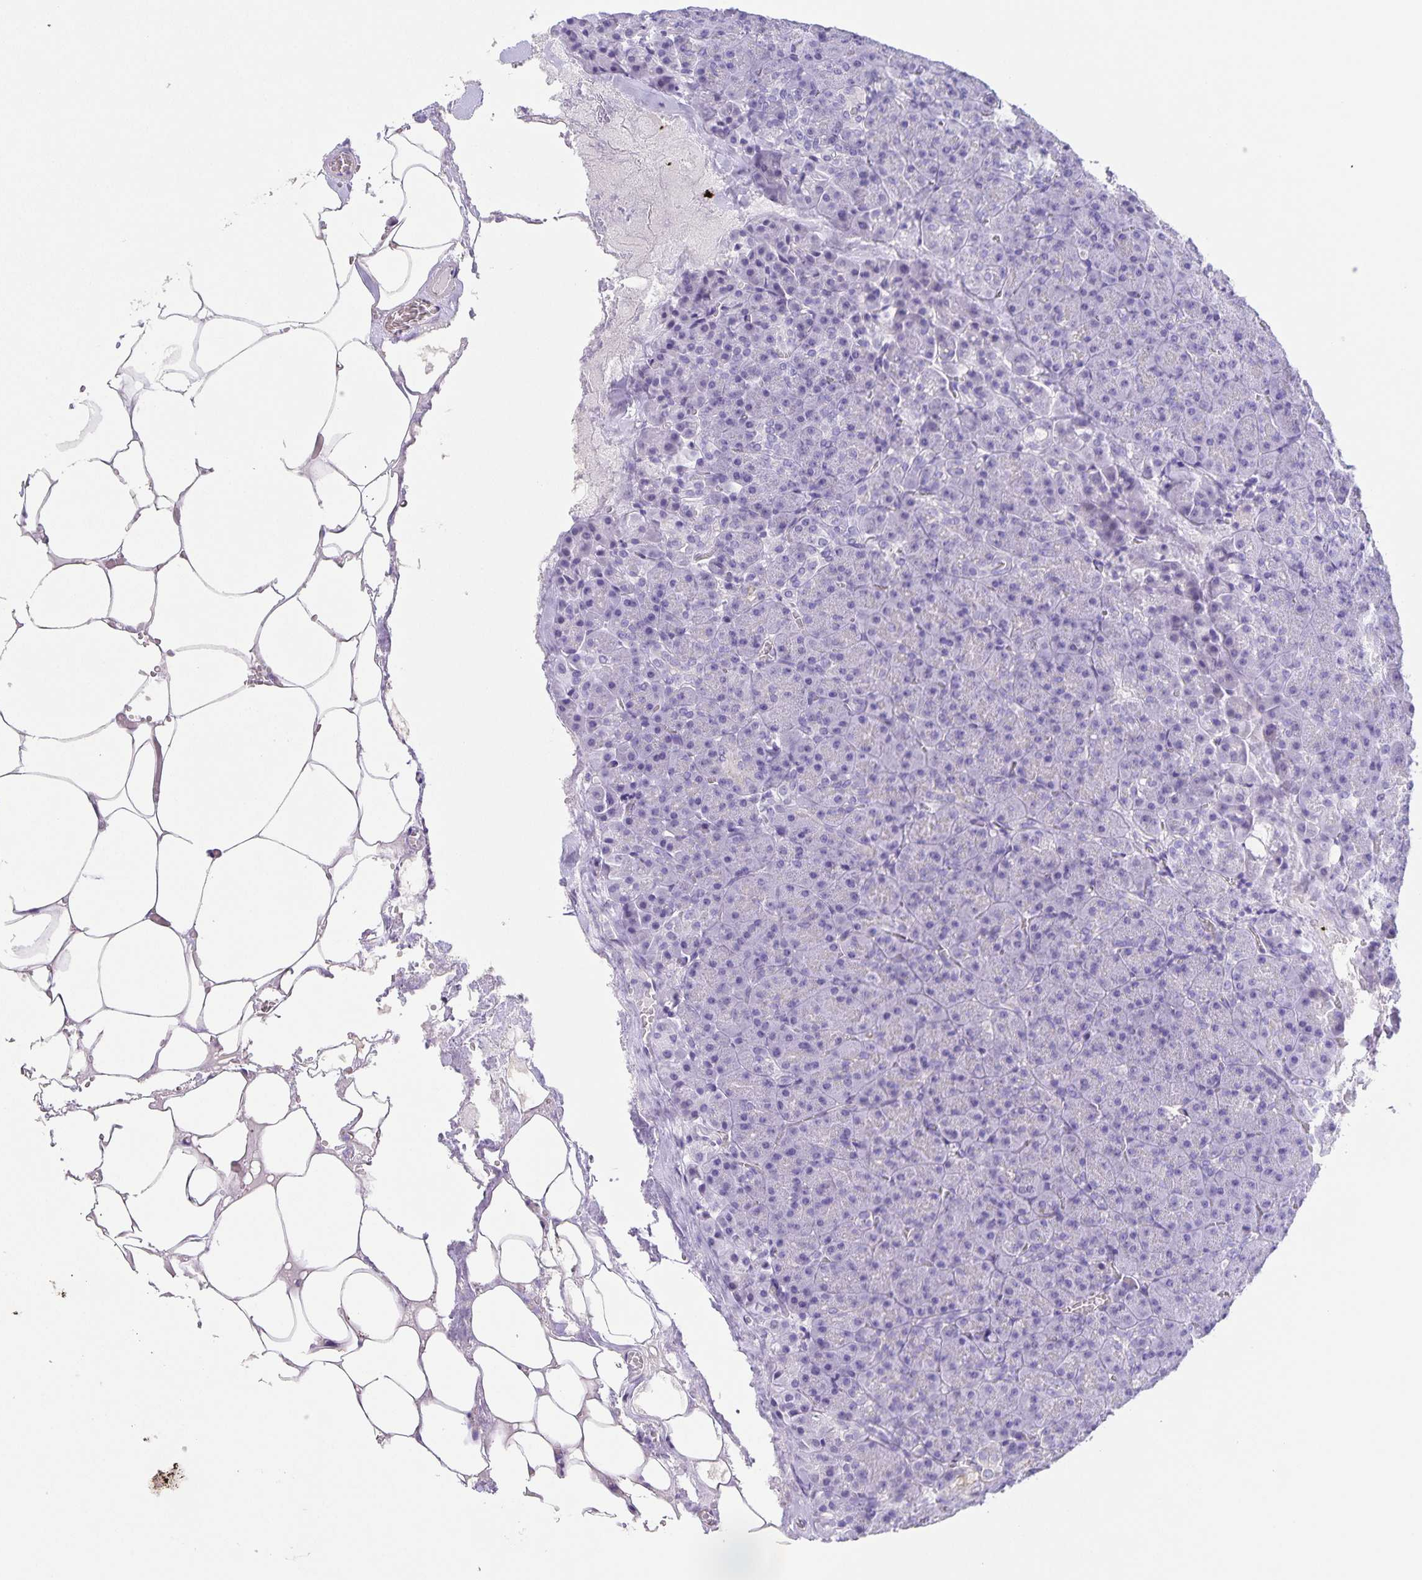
{"staining": {"intensity": "negative", "quantity": "none", "location": "none"}, "tissue": "pancreas", "cell_type": "Exocrine glandular cells", "image_type": "normal", "snomed": [{"axis": "morphology", "description": "Normal tissue, NOS"}, {"axis": "topography", "description": "Pancreas"}], "caption": "IHC image of unremarkable human pancreas stained for a protein (brown), which exhibits no staining in exocrine glandular cells. (Stains: DAB (3,3'-diaminobenzidine) IHC with hematoxylin counter stain, Microscopy: brightfield microscopy at high magnification).", "gene": "UBQLN3", "patient": {"sex": "female", "age": 74}}